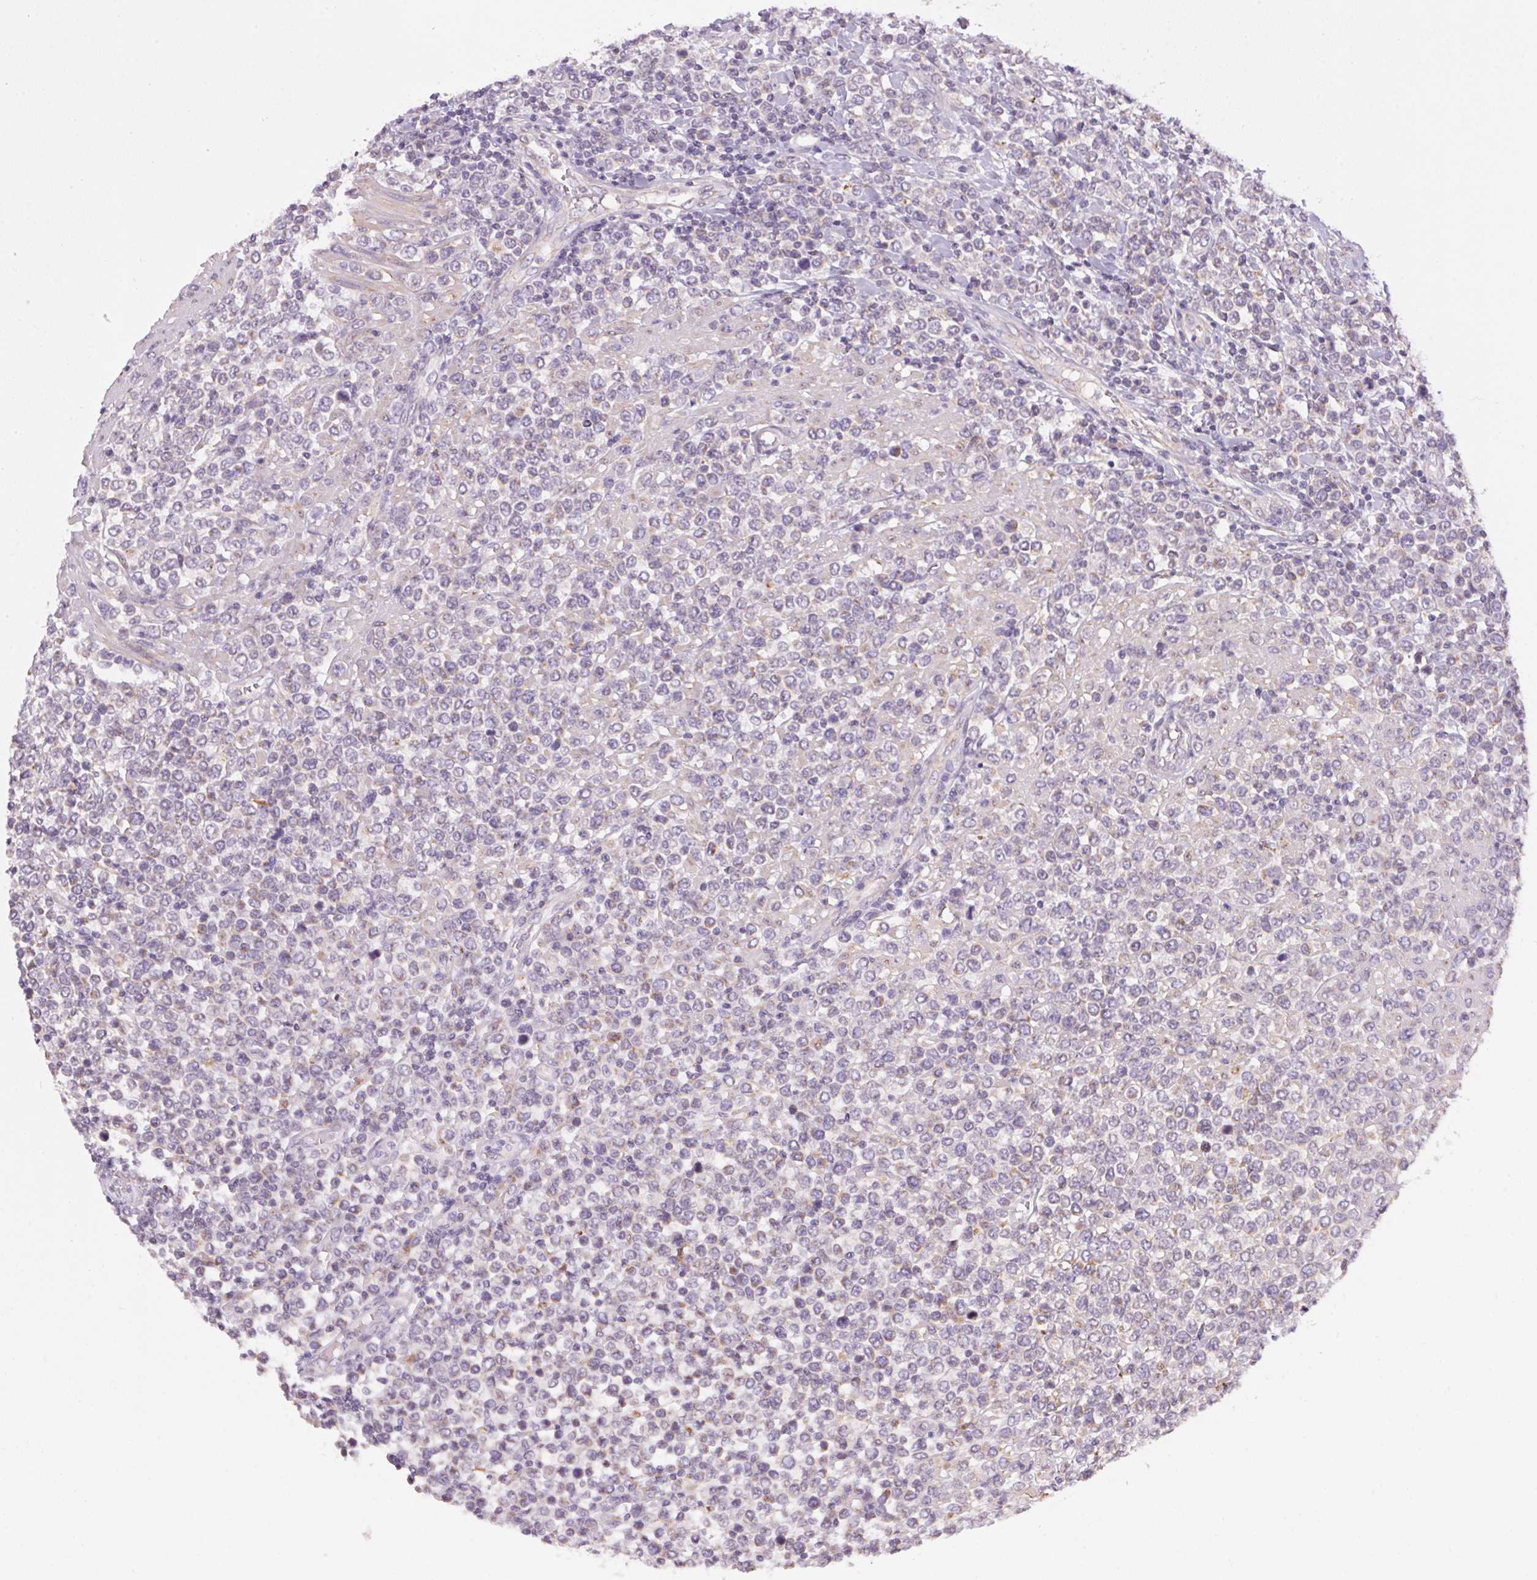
{"staining": {"intensity": "negative", "quantity": "none", "location": "none"}, "tissue": "lymphoma", "cell_type": "Tumor cells", "image_type": "cancer", "snomed": [{"axis": "morphology", "description": "Malignant lymphoma, non-Hodgkin's type, High grade"}, {"axis": "topography", "description": "Soft tissue"}], "caption": "Immunohistochemistry (IHC) histopathology image of neoplastic tissue: lymphoma stained with DAB (3,3'-diaminobenzidine) reveals no significant protein positivity in tumor cells.", "gene": "ADH5", "patient": {"sex": "female", "age": 56}}